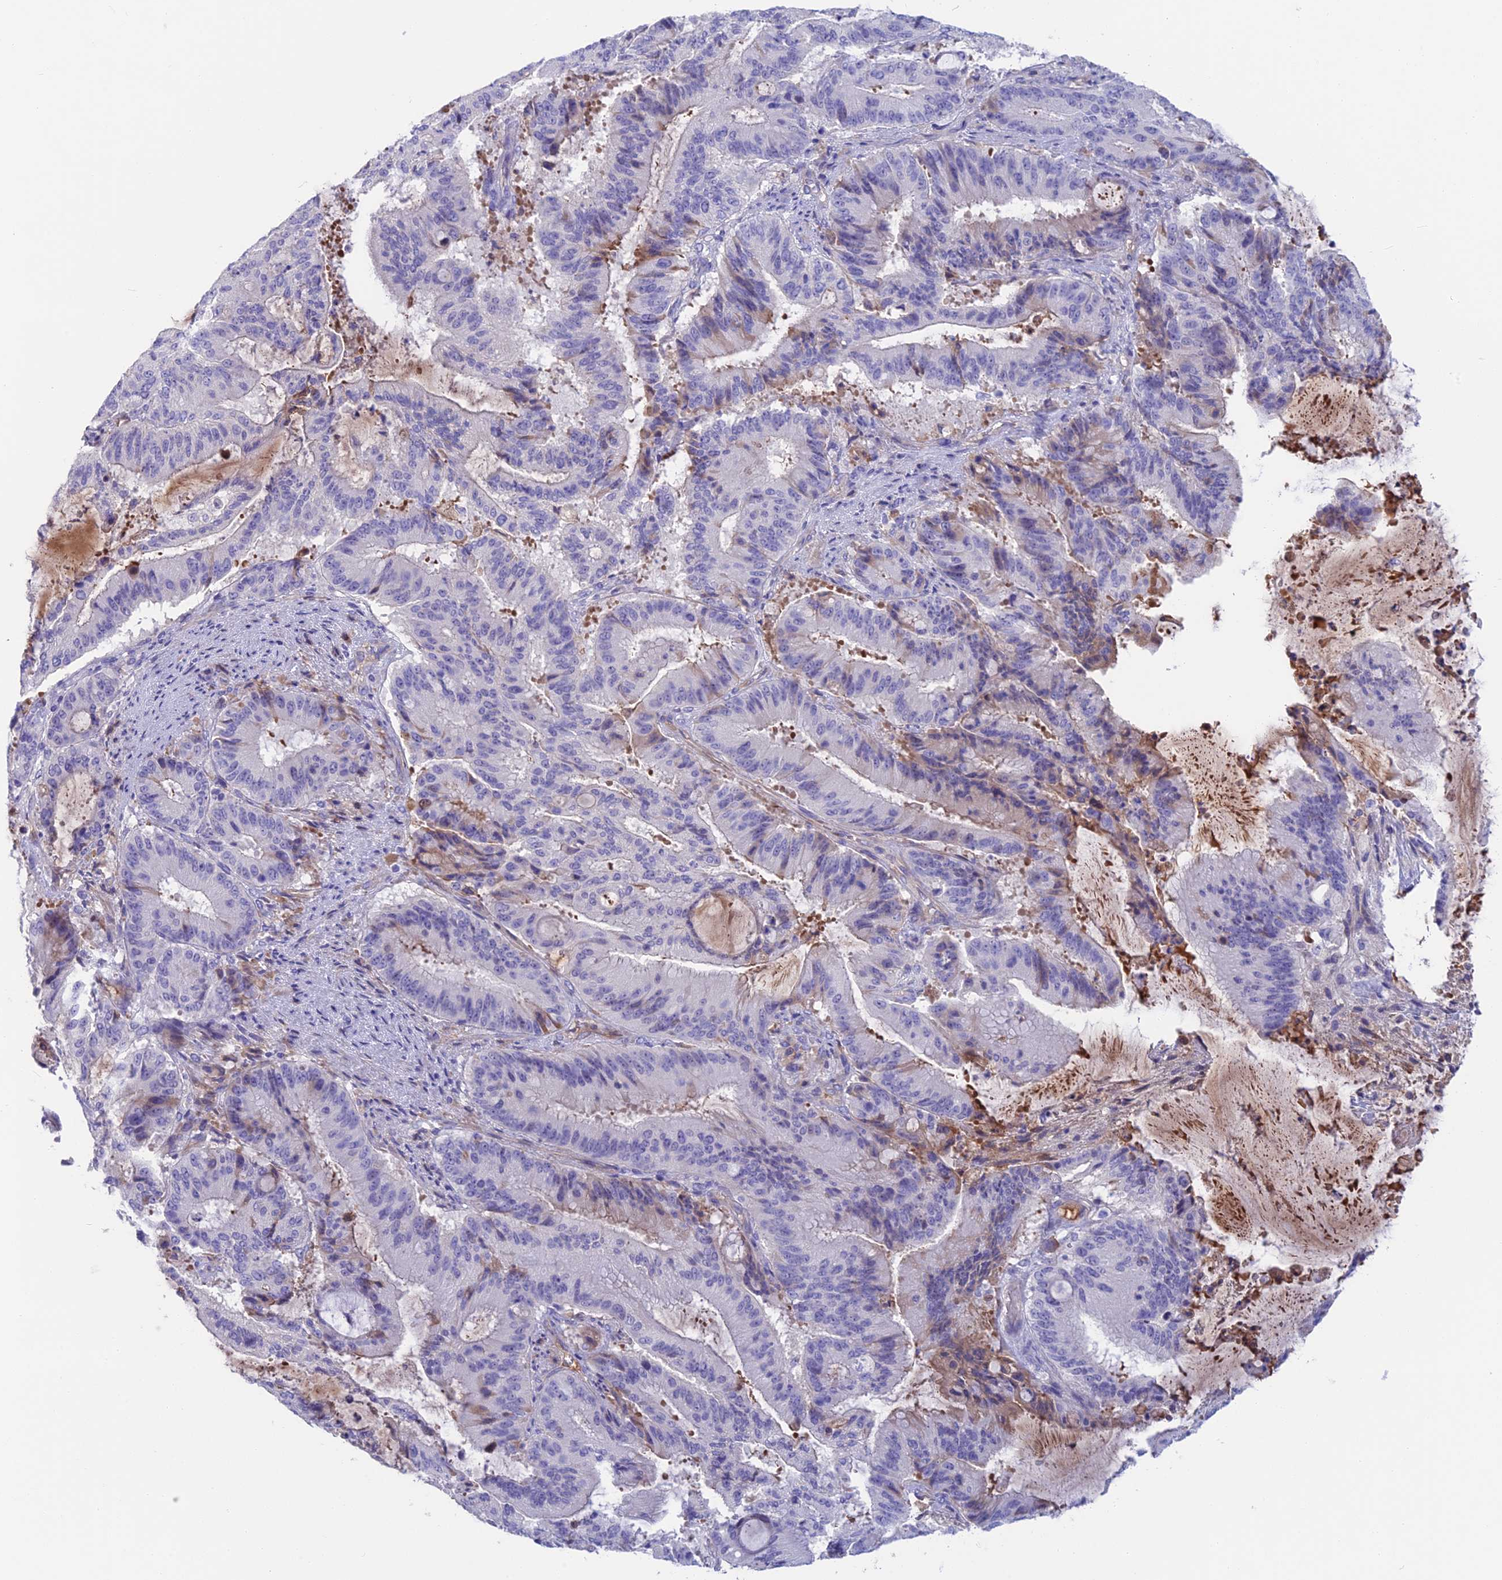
{"staining": {"intensity": "negative", "quantity": "none", "location": "none"}, "tissue": "liver cancer", "cell_type": "Tumor cells", "image_type": "cancer", "snomed": [{"axis": "morphology", "description": "Normal tissue, NOS"}, {"axis": "morphology", "description": "Cholangiocarcinoma"}, {"axis": "topography", "description": "Liver"}, {"axis": "topography", "description": "Peripheral nerve tissue"}], "caption": "The histopathology image demonstrates no staining of tumor cells in cholangiocarcinoma (liver).", "gene": "SNAP91", "patient": {"sex": "female", "age": 73}}